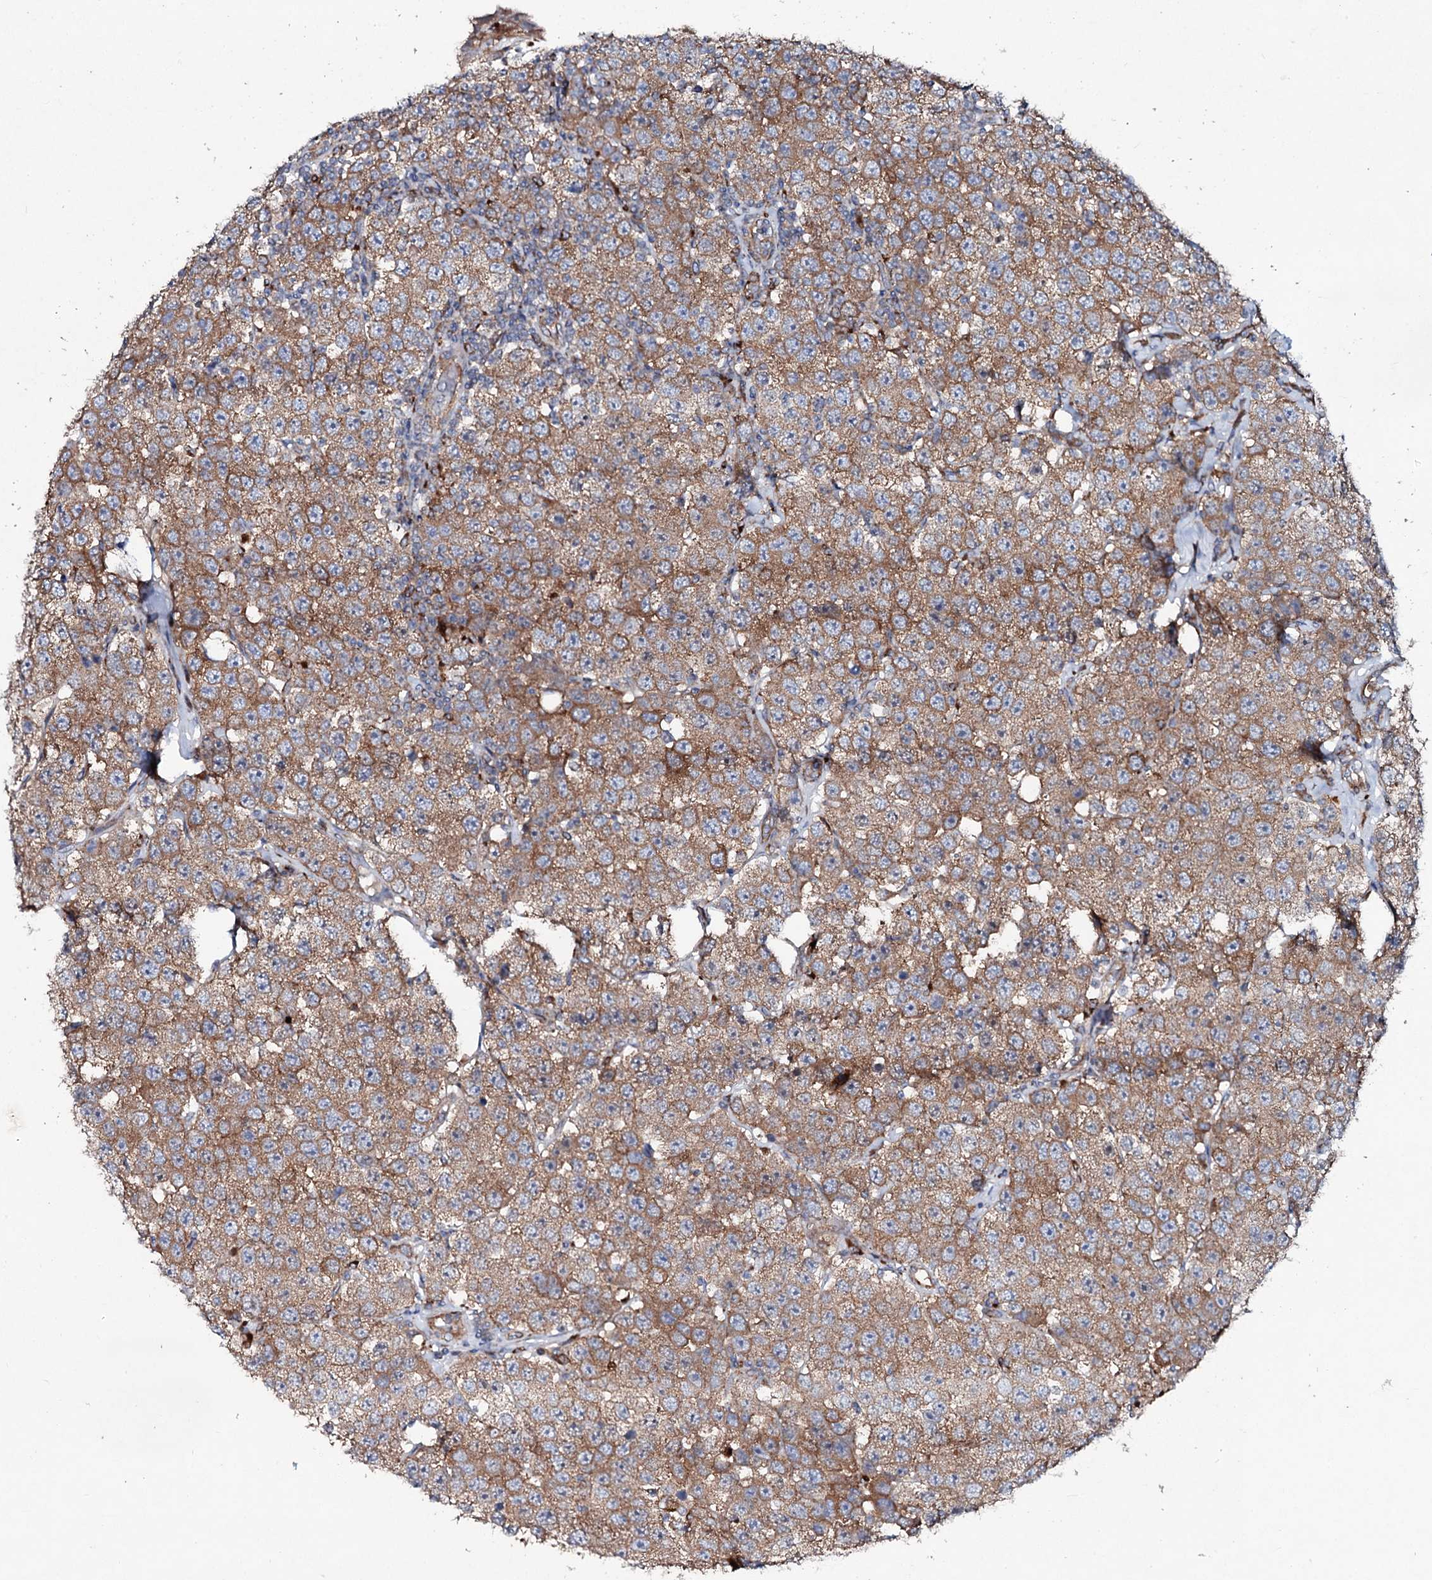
{"staining": {"intensity": "moderate", "quantity": ">75%", "location": "cytoplasmic/membranous"}, "tissue": "testis cancer", "cell_type": "Tumor cells", "image_type": "cancer", "snomed": [{"axis": "morphology", "description": "Seminoma, NOS"}, {"axis": "topography", "description": "Testis"}], "caption": "A brown stain labels moderate cytoplasmic/membranous positivity of a protein in human seminoma (testis) tumor cells.", "gene": "P2RX4", "patient": {"sex": "male", "age": 28}}